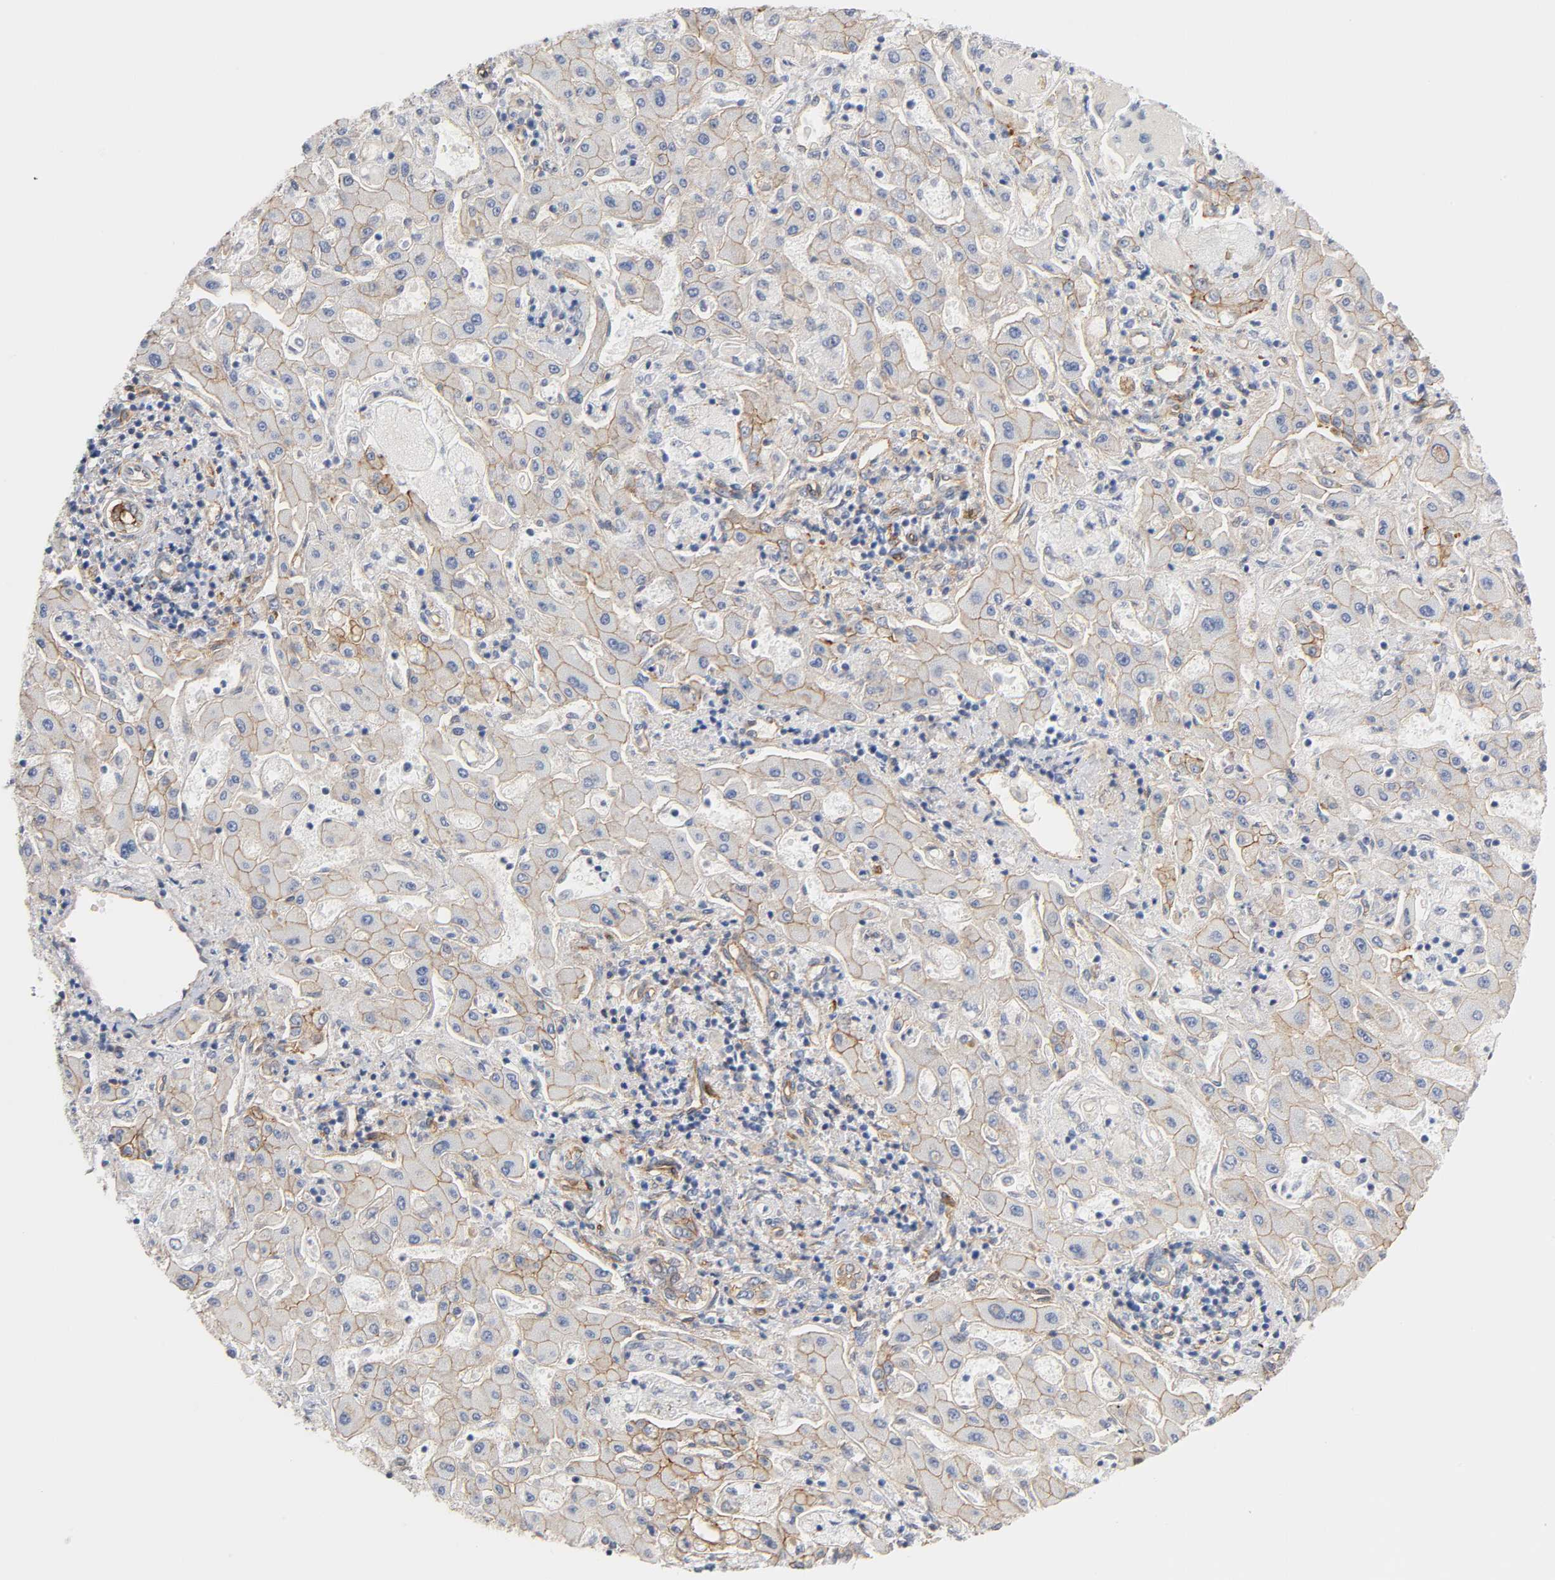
{"staining": {"intensity": "moderate", "quantity": ">75%", "location": "cytoplasmic/membranous"}, "tissue": "liver cancer", "cell_type": "Tumor cells", "image_type": "cancer", "snomed": [{"axis": "morphology", "description": "Cholangiocarcinoma"}, {"axis": "topography", "description": "Liver"}], "caption": "The micrograph shows staining of liver cholangiocarcinoma, revealing moderate cytoplasmic/membranous protein expression (brown color) within tumor cells.", "gene": "SPTAN1", "patient": {"sex": "male", "age": 50}}